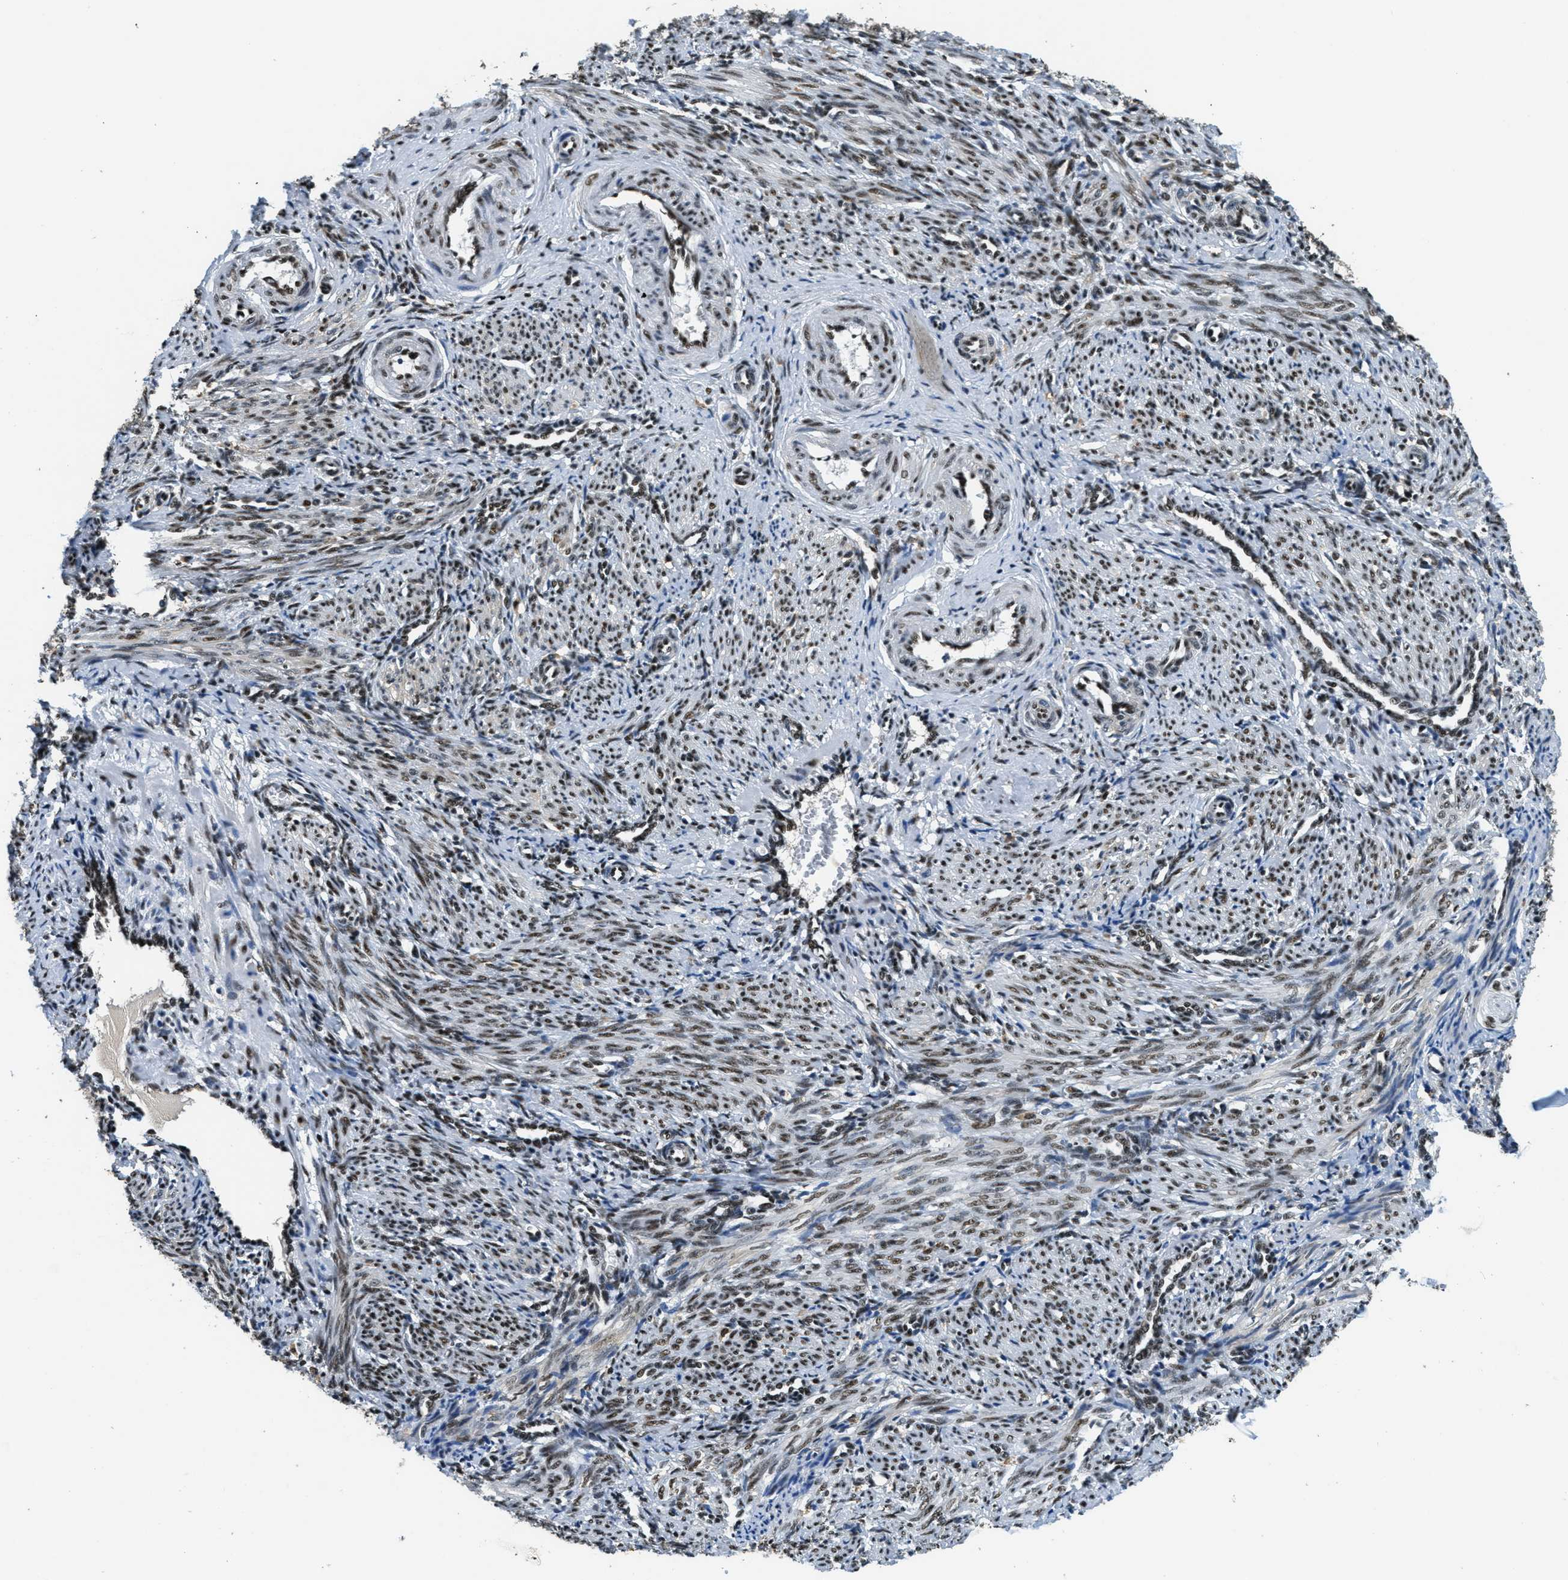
{"staining": {"intensity": "moderate", "quantity": ">75%", "location": "nuclear"}, "tissue": "smooth muscle", "cell_type": "Smooth muscle cells", "image_type": "normal", "snomed": [{"axis": "morphology", "description": "Normal tissue, NOS"}, {"axis": "topography", "description": "Endometrium"}], "caption": "Protein expression analysis of unremarkable human smooth muscle reveals moderate nuclear positivity in approximately >75% of smooth muscle cells. (brown staining indicates protein expression, while blue staining denotes nuclei).", "gene": "SSB", "patient": {"sex": "female", "age": 33}}